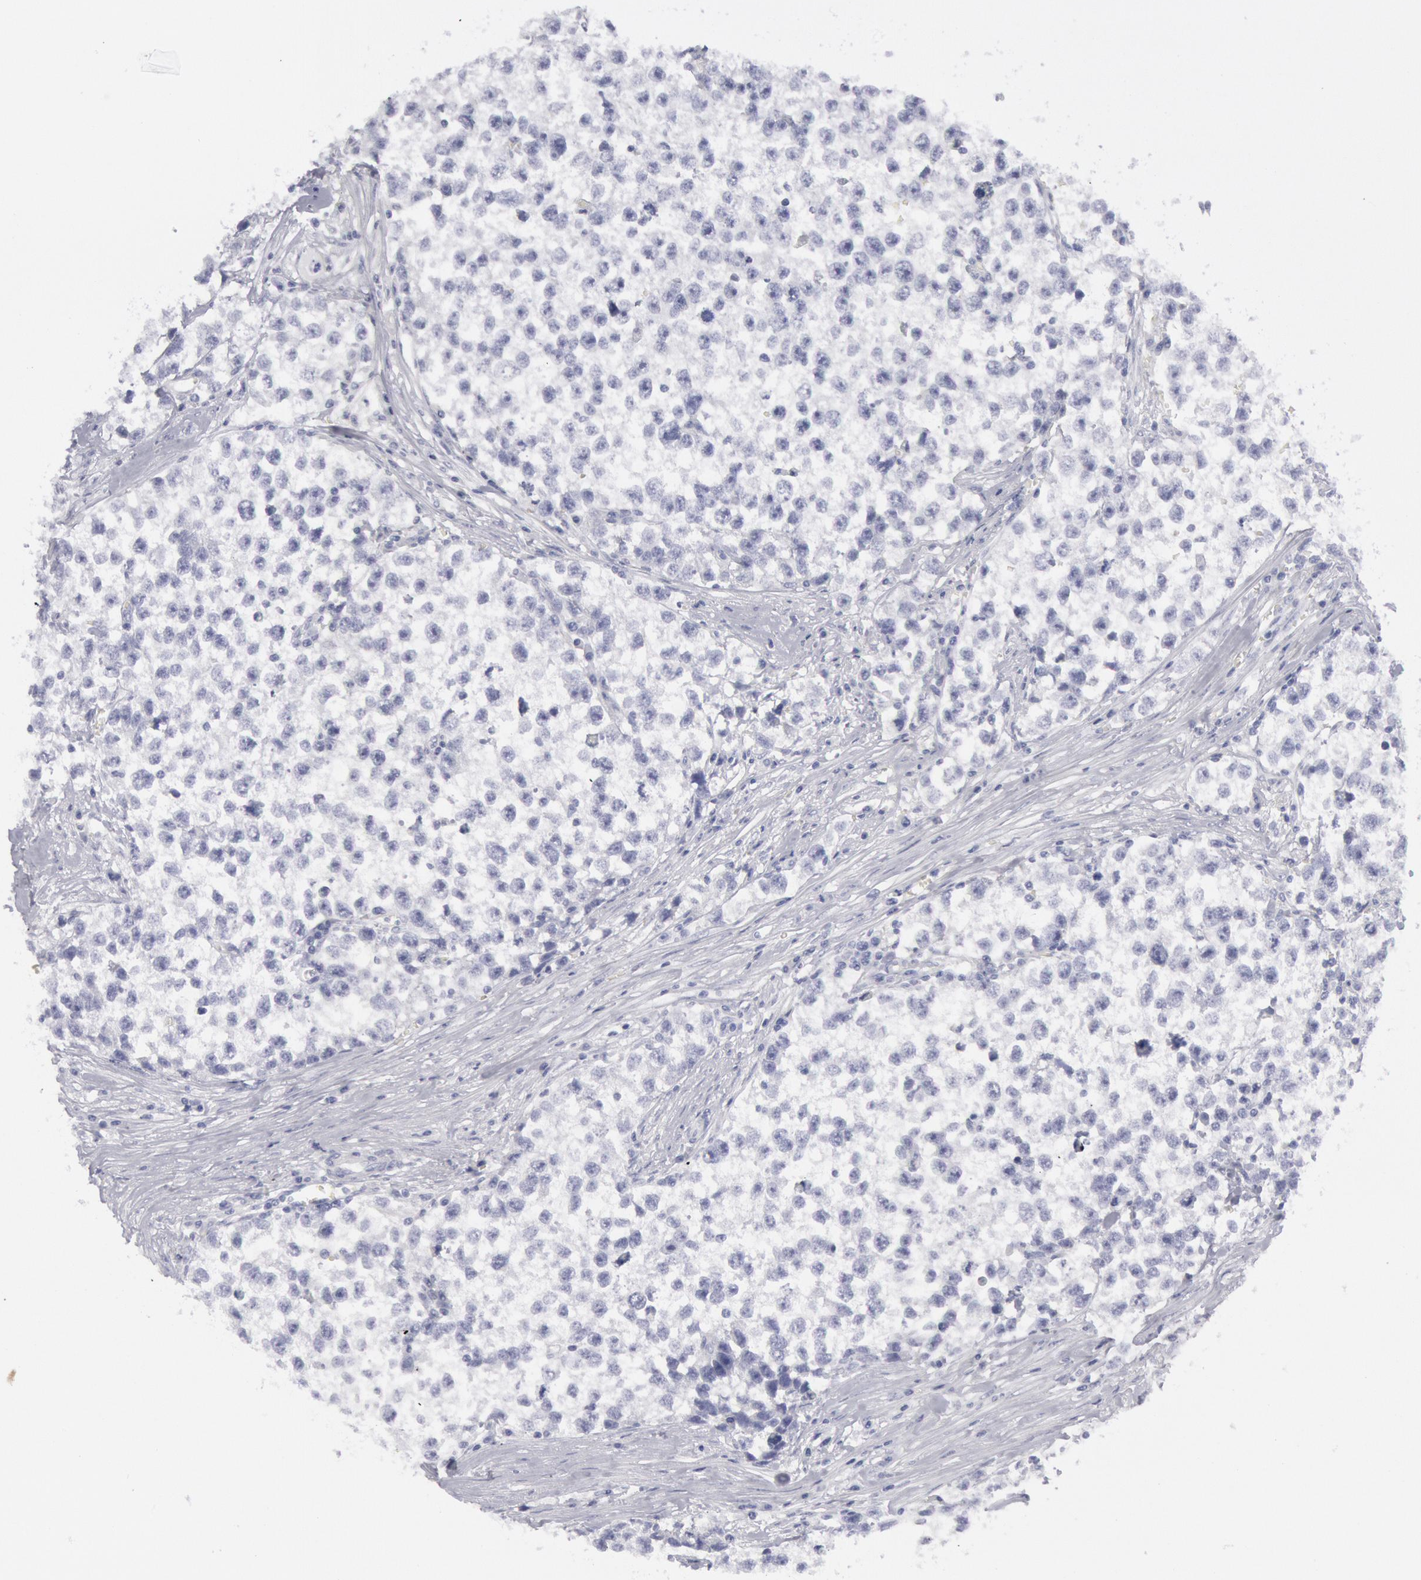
{"staining": {"intensity": "negative", "quantity": "none", "location": "none"}, "tissue": "testis cancer", "cell_type": "Tumor cells", "image_type": "cancer", "snomed": [{"axis": "morphology", "description": "Seminoma, NOS"}, {"axis": "morphology", "description": "Carcinoma, Embryonal, NOS"}, {"axis": "topography", "description": "Testis"}], "caption": "DAB (3,3'-diaminobenzidine) immunohistochemical staining of human testis cancer displays no significant expression in tumor cells.", "gene": "FHL1", "patient": {"sex": "male", "age": 30}}